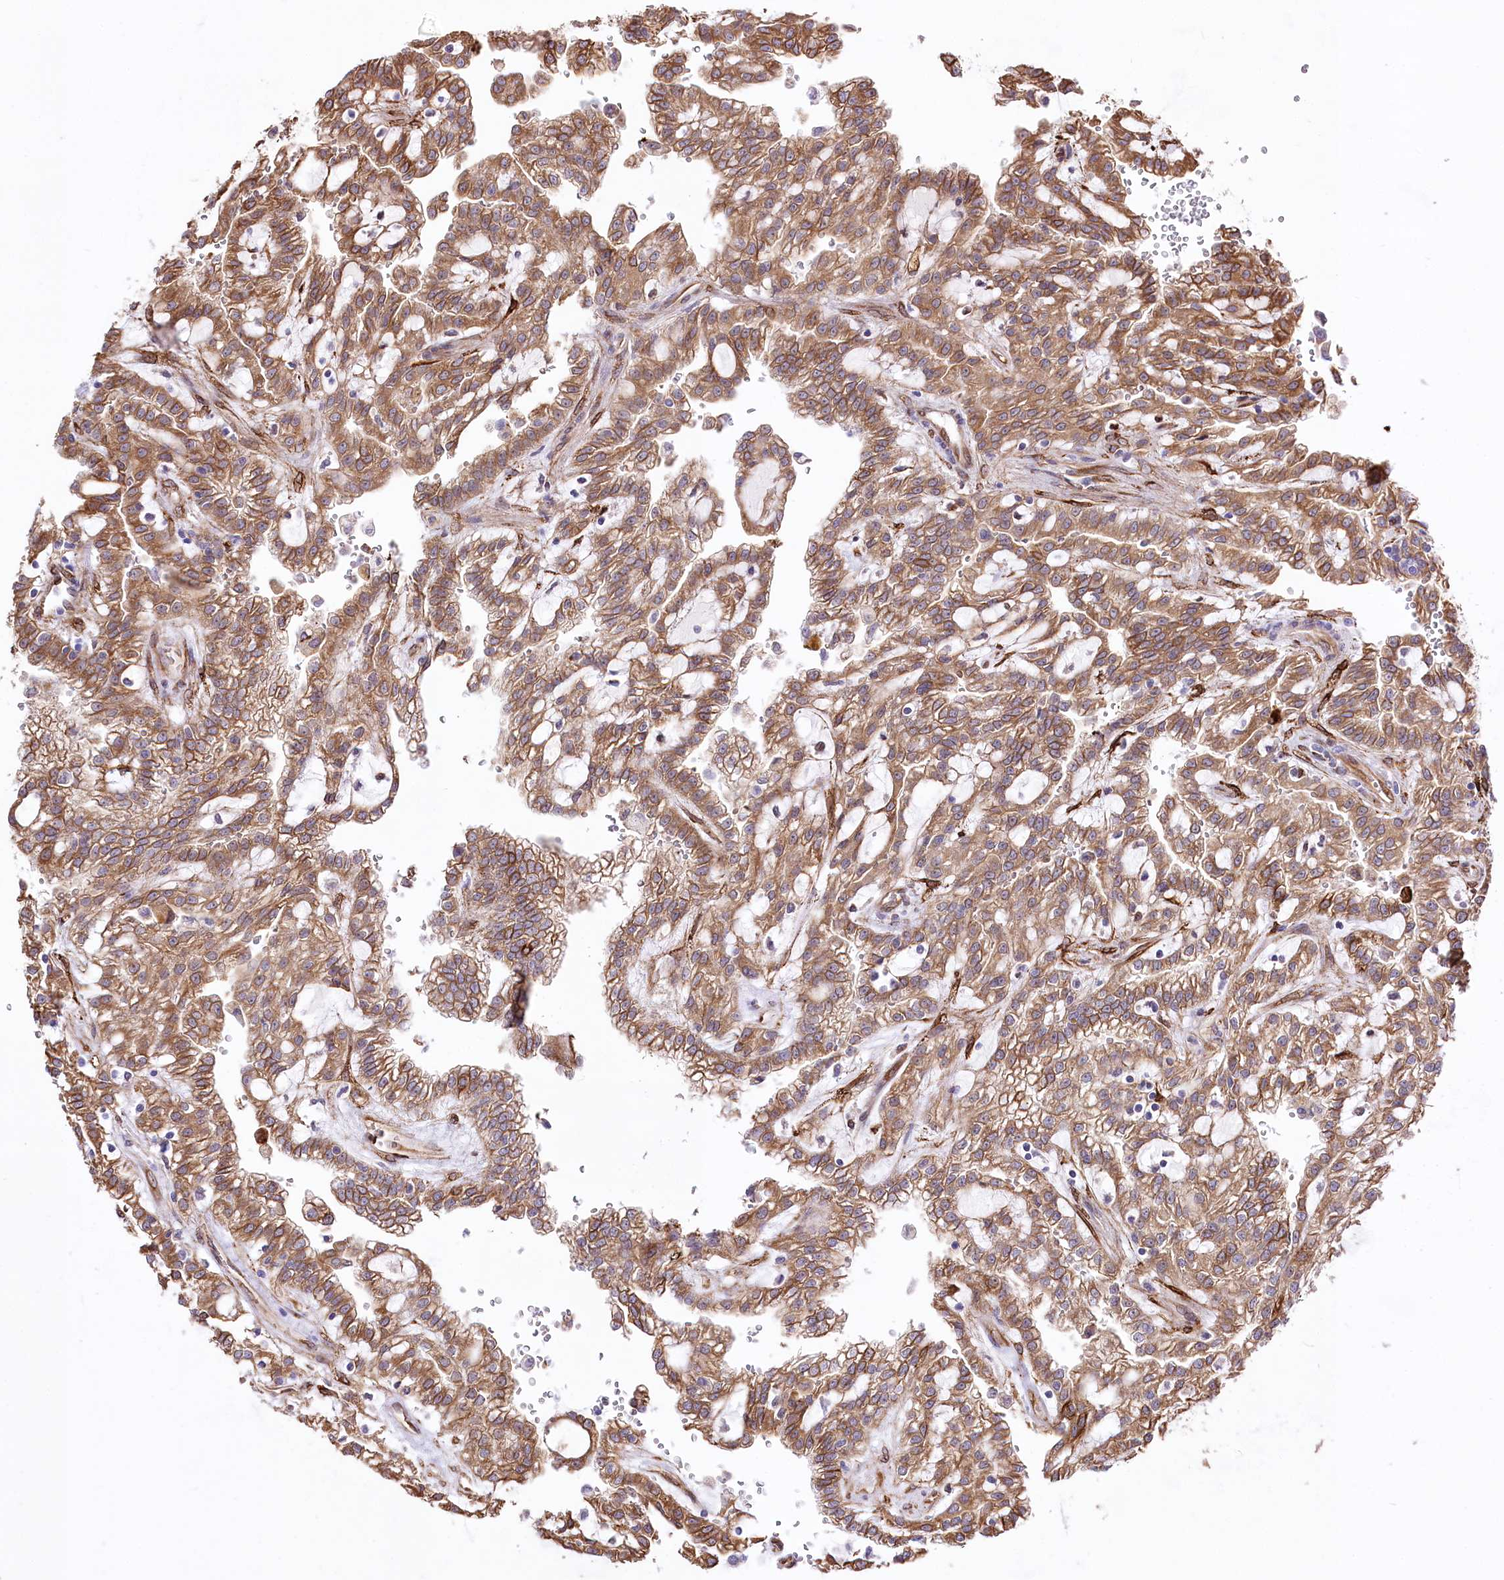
{"staining": {"intensity": "moderate", "quantity": ">75%", "location": "cytoplasmic/membranous"}, "tissue": "renal cancer", "cell_type": "Tumor cells", "image_type": "cancer", "snomed": [{"axis": "morphology", "description": "Adenocarcinoma, NOS"}, {"axis": "topography", "description": "Kidney"}], "caption": "IHC photomicrograph of neoplastic tissue: renal cancer stained using immunohistochemistry reveals medium levels of moderate protein expression localized specifically in the cytoplasmic/membranous of tumor cells, appearing as a cytoplasmic/membranous brown color.", "gene": "WWC1", "patient": {"sex": "male", "age": 63}}